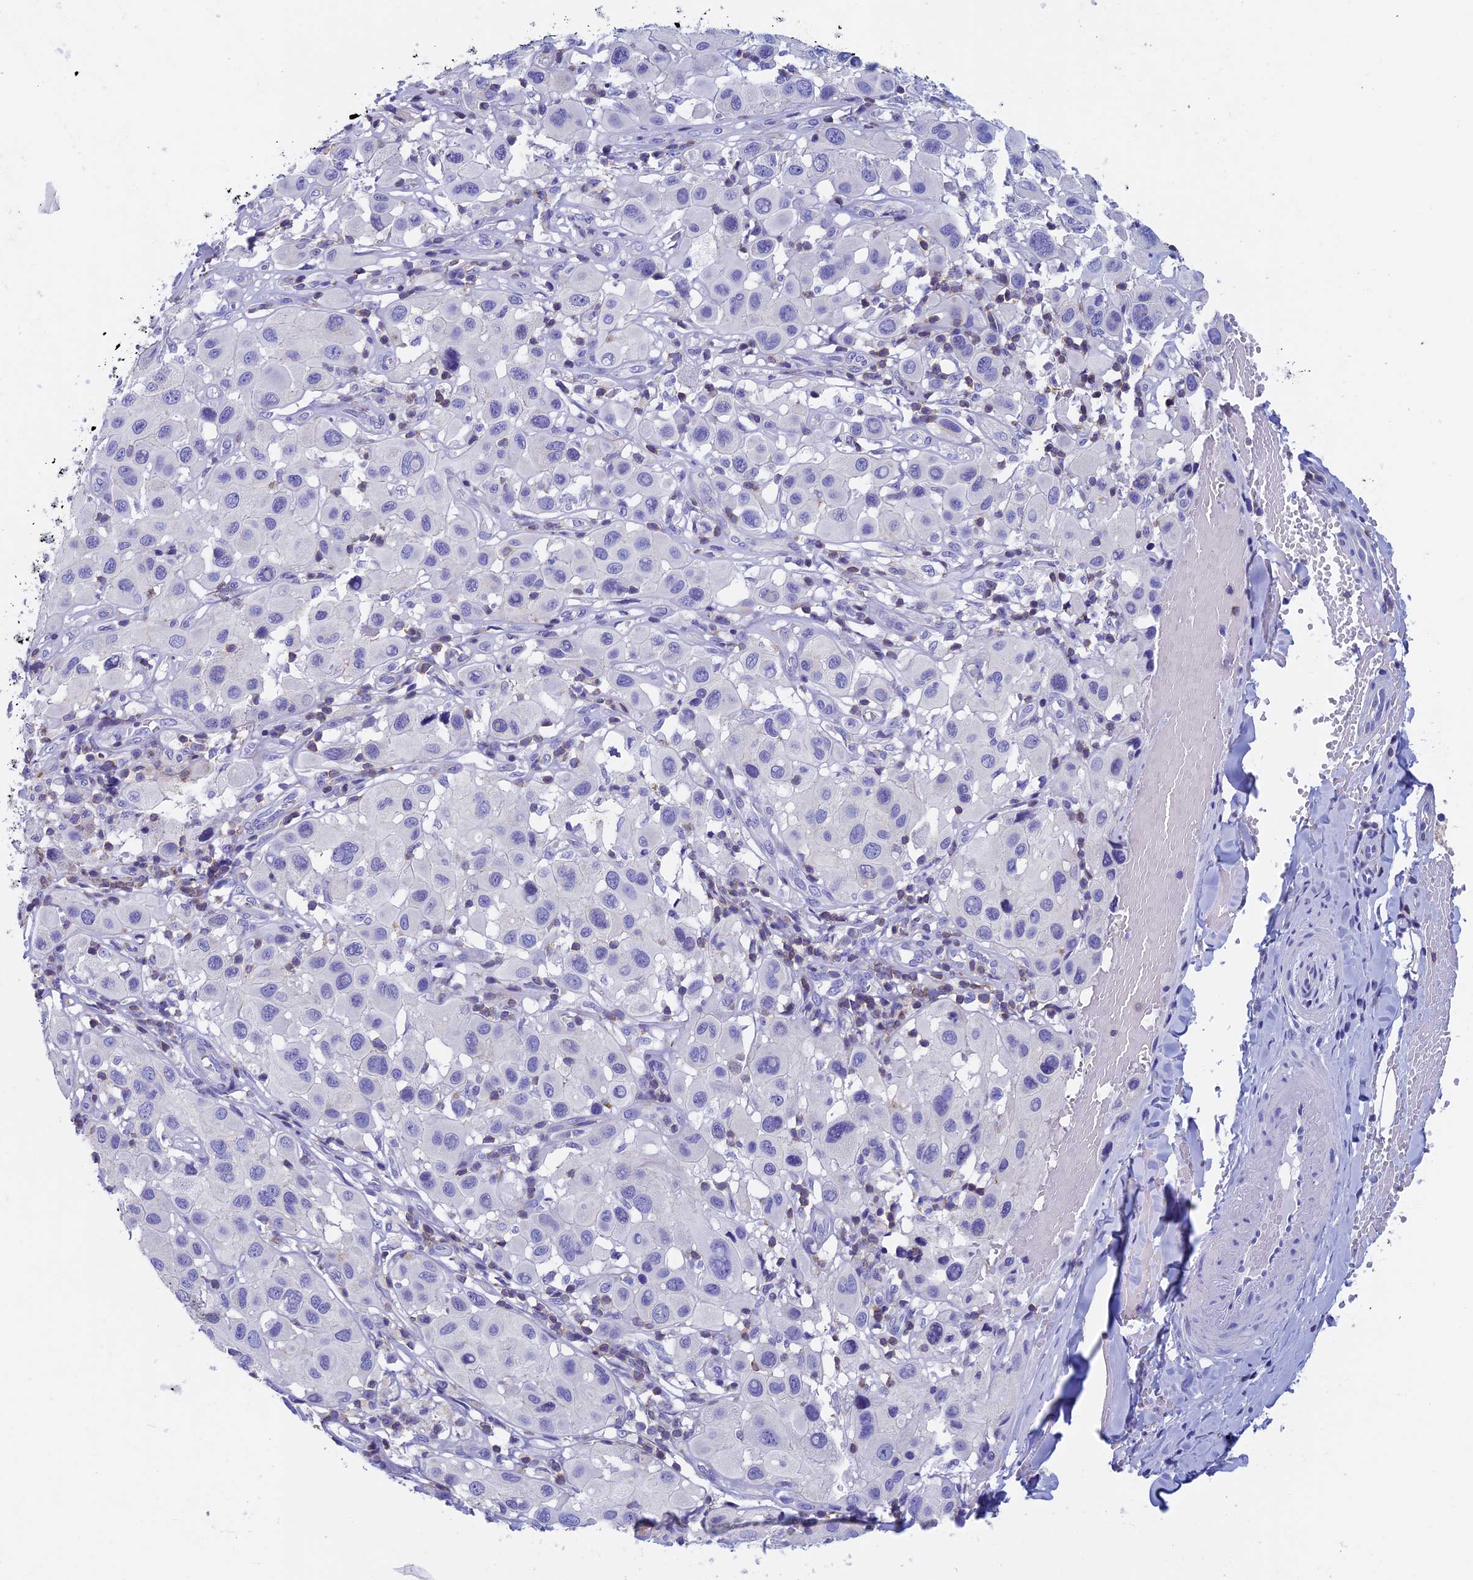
{"staining": {"intensity": "negative", "quantity": "none", "location": "none"}, "tissue": "melanoma", "cell_type": "Tumor cells", "image_type": "cancer", "snomed": [{"axis": "morphology", "description": "Malignant melanoma, Metastatic site"}, {"axis": "topography", "description": "Skin"}], "caption": "The micrograph demonstrates no significant staining in tumor cells of malignant melanoma (metastatic site). Nuclei are stained in blue.", "gene": "SEPTIN1", "patient": {"sex": "male", "age": 41}}